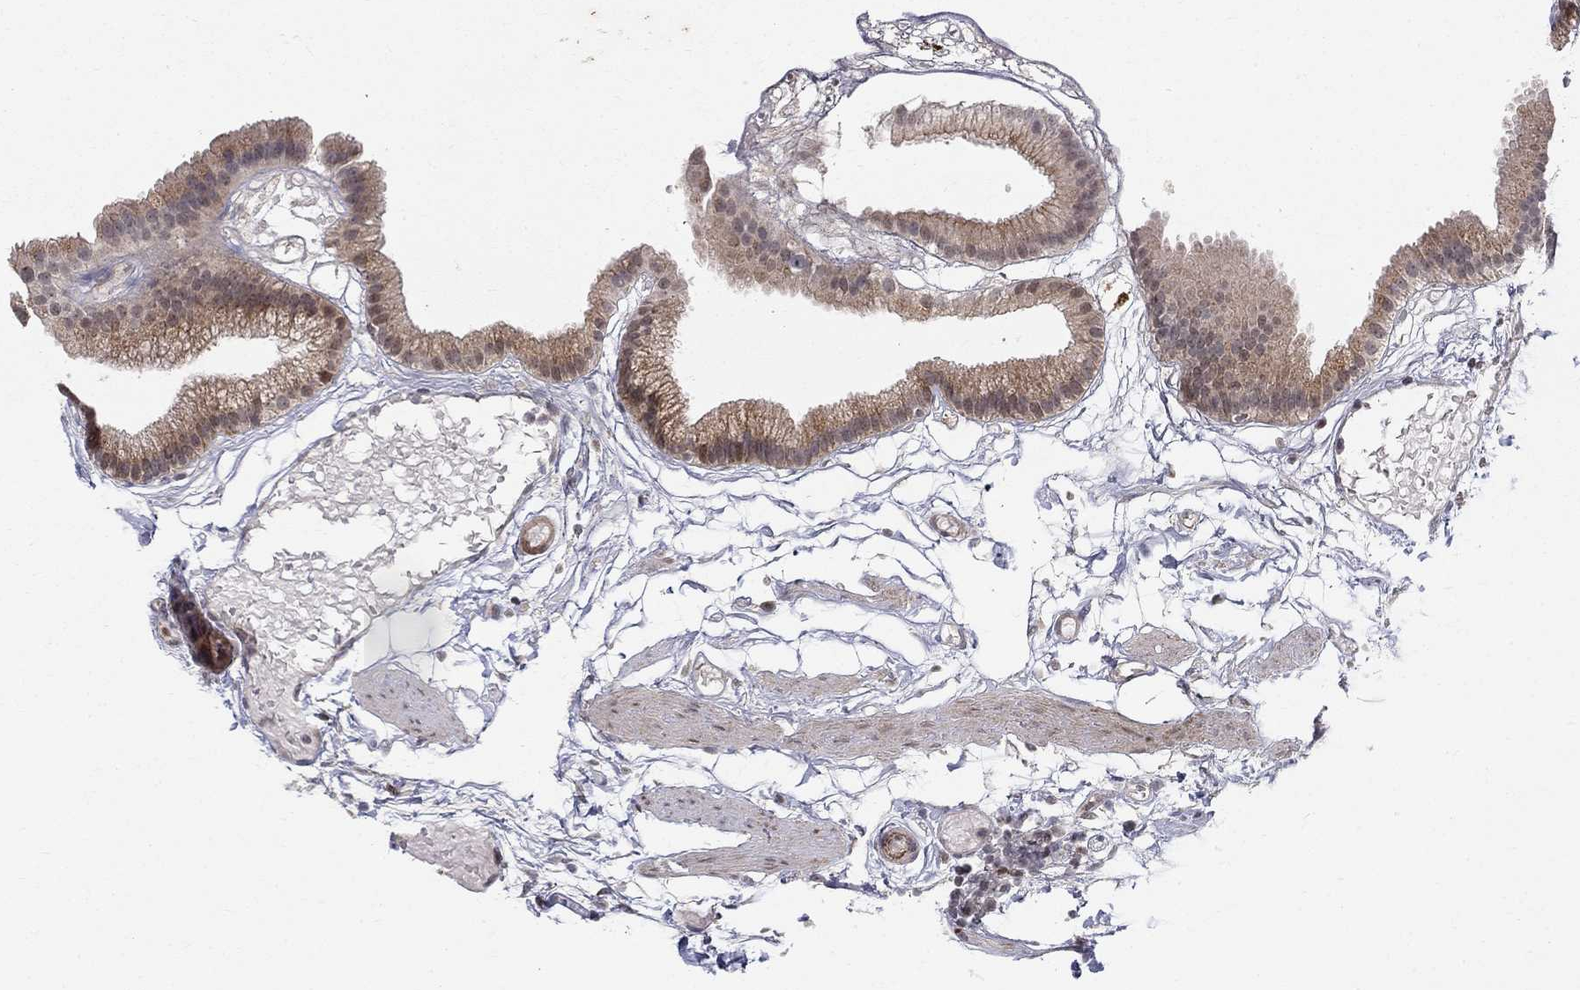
{"staining": {"intensity": "moderate", "quantity": "25%-75%", "location": "cytoplasmic/membranous"}, "tissue": "gallbladder", "cell_type": "Glandular cells", "image_type": "normal", "snomed": [{"axis": "morphology", "description": "Normal tissue, NOS"}, {"axis": "topography", "description": "Gallbladder"}], "caption": "Protein expression by immunohistochemistry (IHC) exhibits moderate cytoplasmic/membranous expression in approximately 25%-75% of glandular cells in normal gallbladder. (DAB (3,3'-diaminobenzidine) IHC, brown staining for protein, blue staining for nuclei).", "gene": "WDR19", "patient": {"sex": "female", "age": 45}}